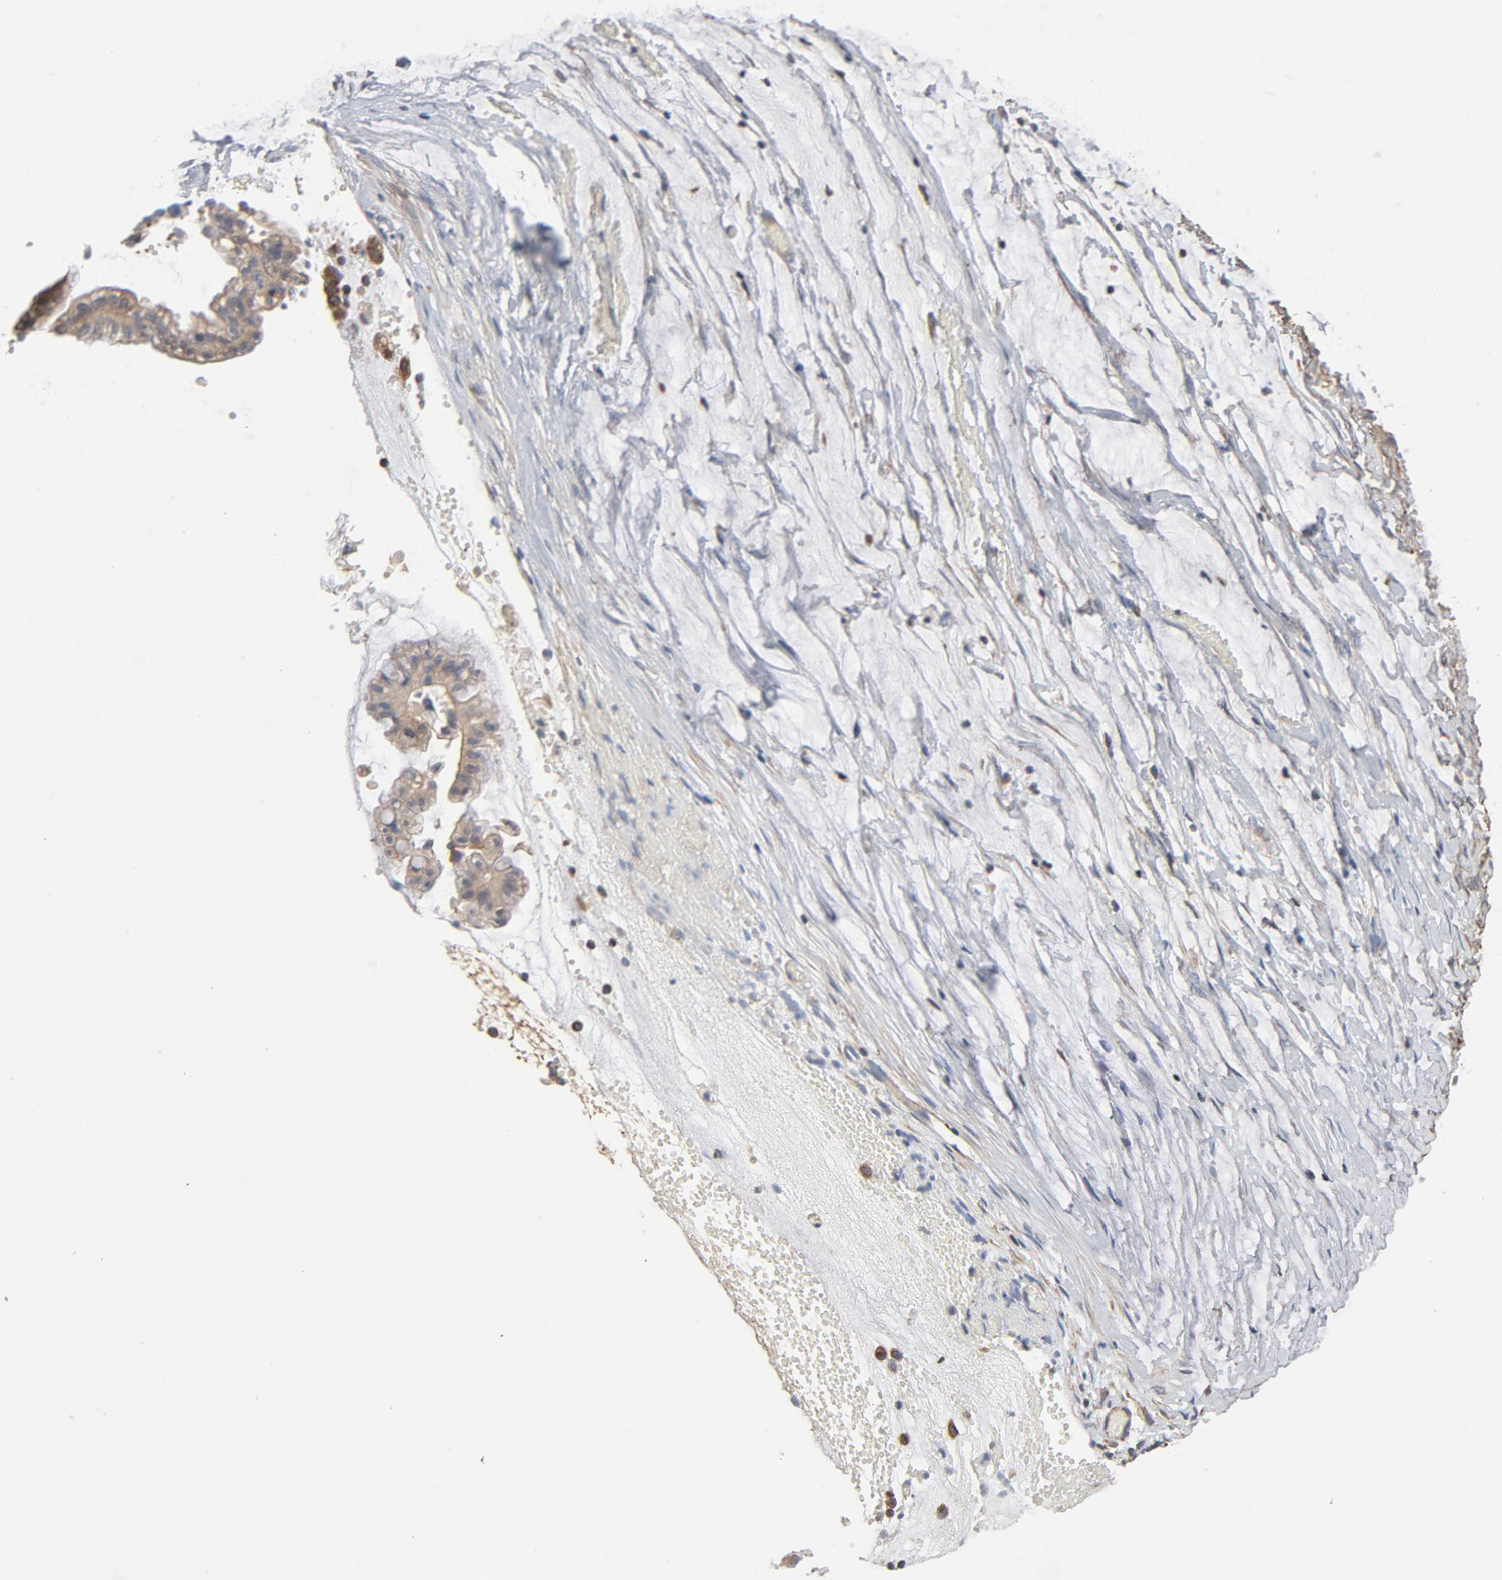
{"staining": {"intensity": "moderate", "quantity": ">75%", "location": "cytoplasmic/membranous"}, "tissue": "ovarian cancer", "cell_type": "Tumor cells", "image_type": "cancer", "snomed": [{"axis": "morphology", "description": "Cystadenocarcinoma, mucinous, NOS"}, {"axis": "topography", "description": "Ovary"}], "caption": "A medium amount of moderate cytoplasmic/membranous staining is identified in about >75% of tumor cells in ovarian cancer tissue.", "gene": "TRIOBP", "patient": {"sex": "female", "age": 57}}